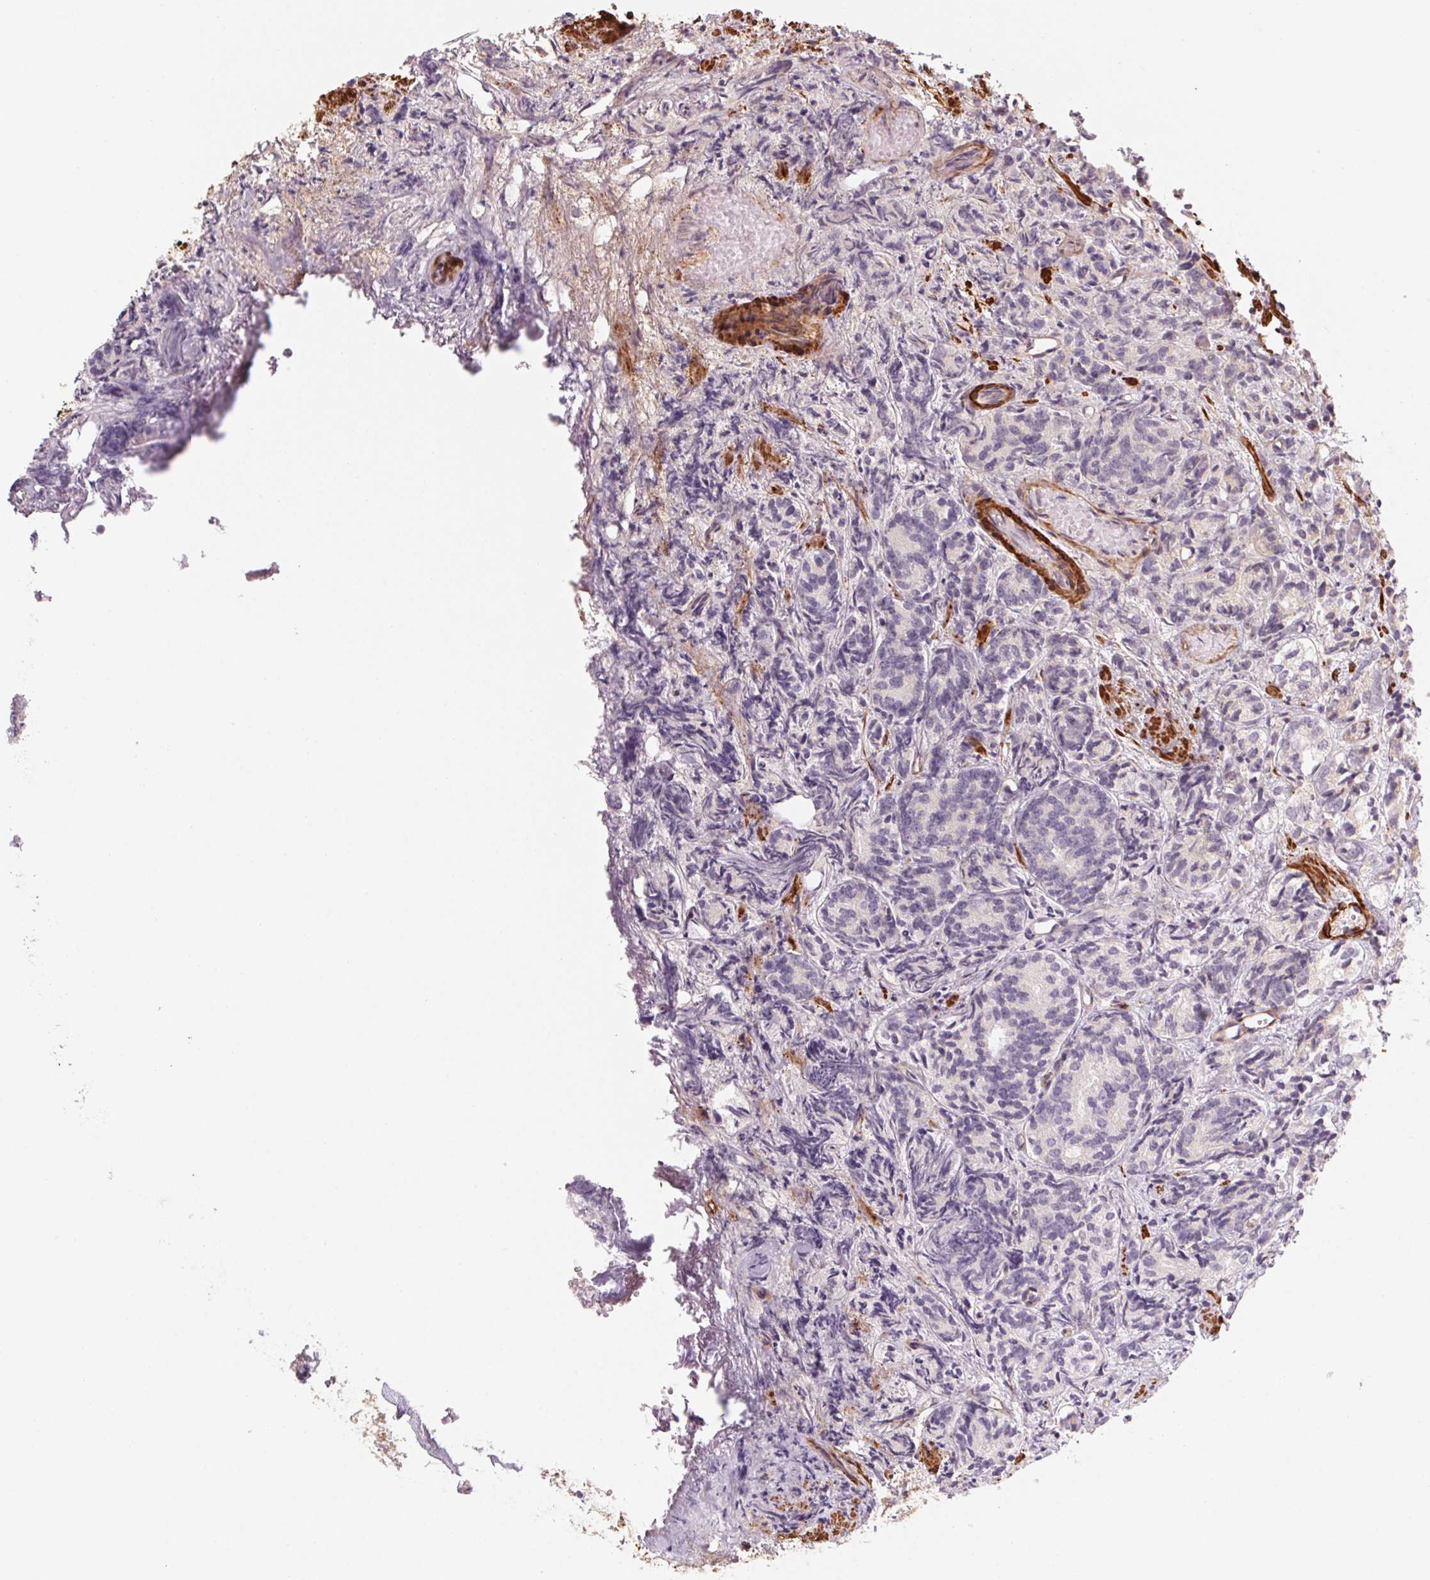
{"staining": {"intensity": "moderate", "quantity": "25%-75%", "location": "cytoplasmic/membranous"}, "tissue": "prostate cancer", "cell_type": "Tumor cells", "image_type": "cancer", "snomed": [{"axis": "morphology", "description": "Adenocarcinoma, High grade"}, {"axis": "topography", "description": "Prostate"}], "caption": "A histopathology image of human prostate cancer stained for a protein displays moderate cytoplasmic/membranous brown staining in tumor cells. (DAB (3,3'-diaminobenzidine) IHC with brightfield microscopy, high magnification).", "gene": "CCDC112", "patient": {"sex": "male", "age": 53}}